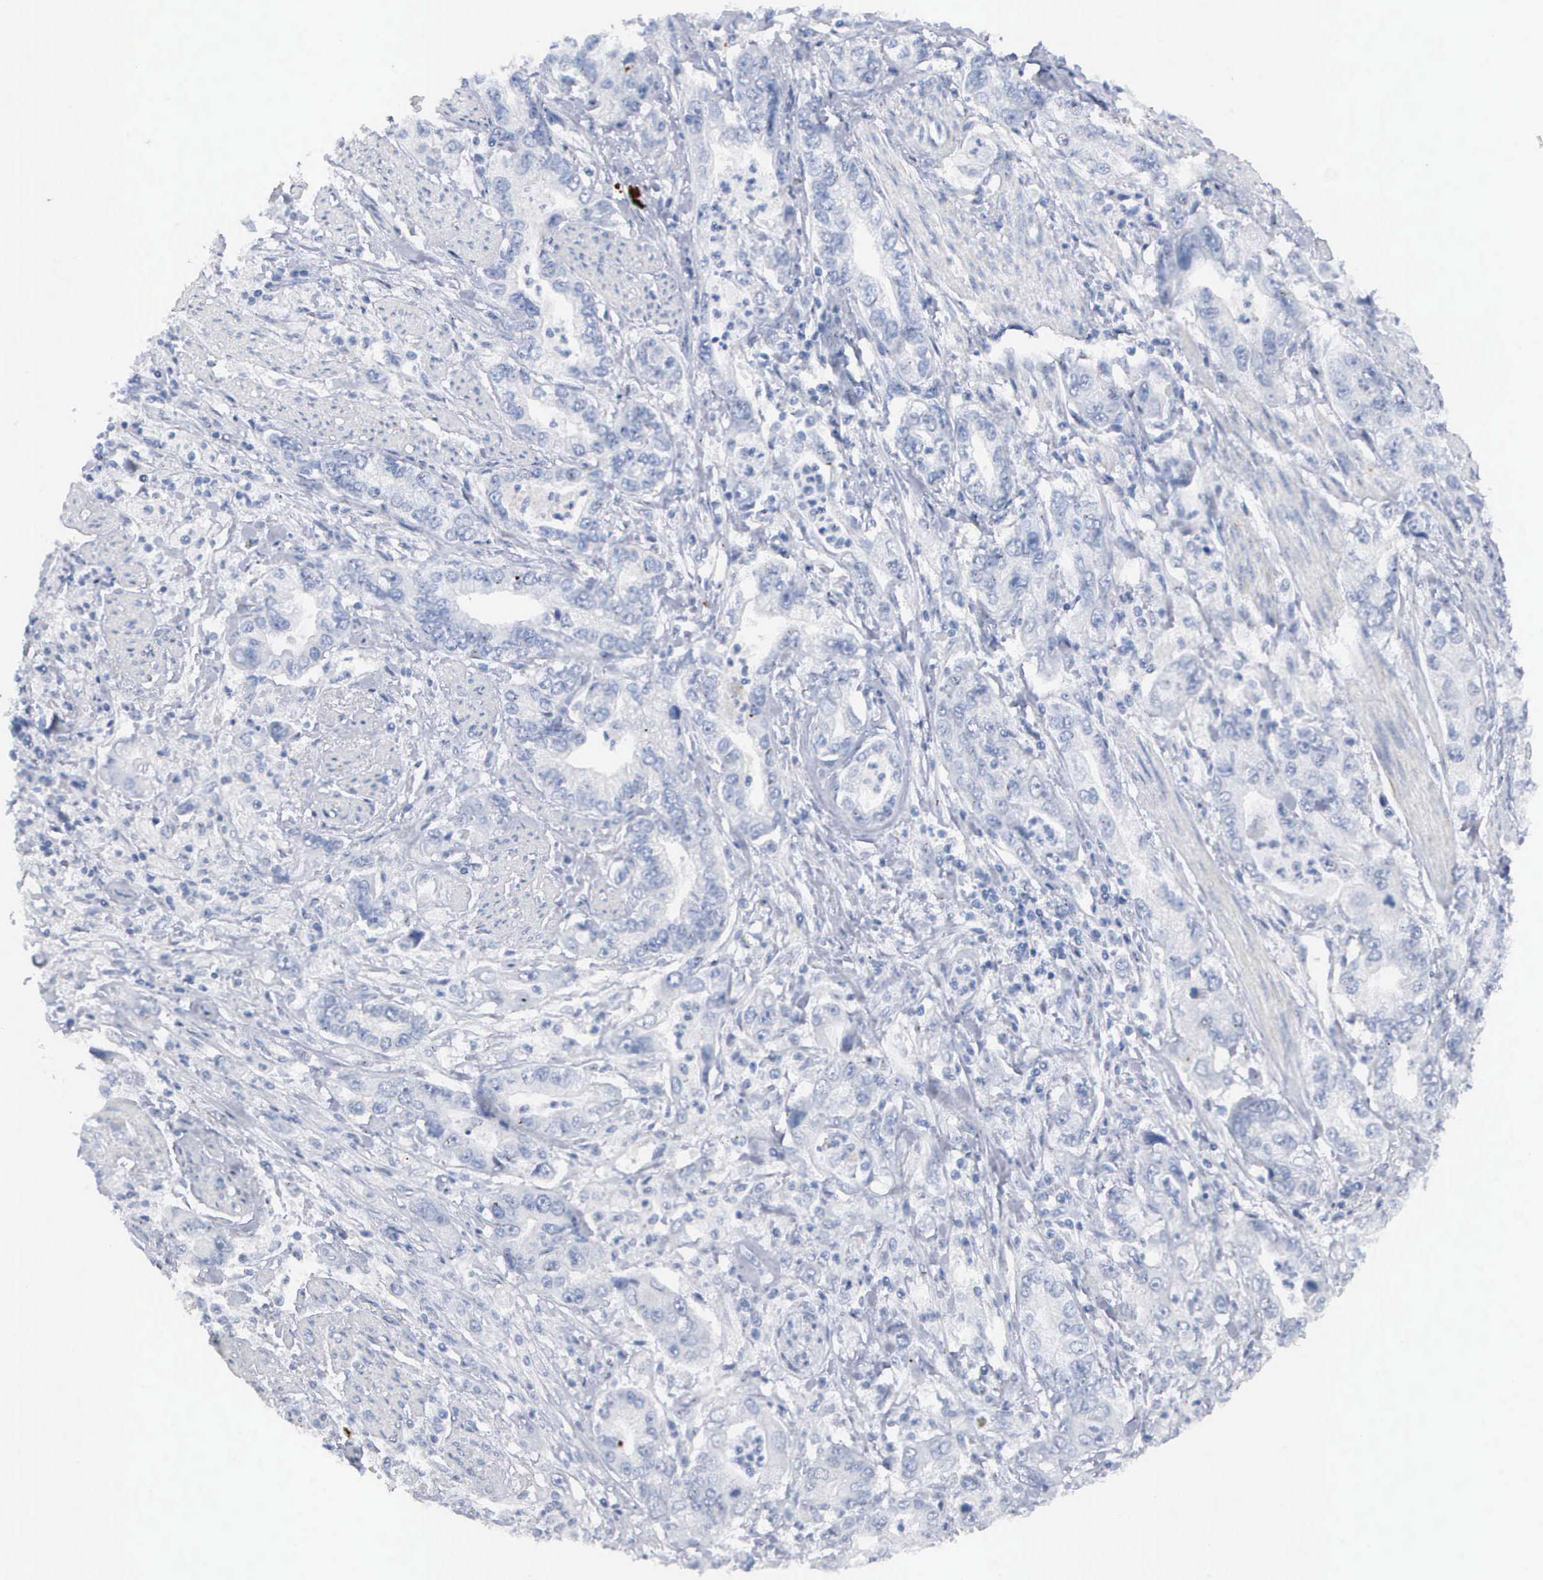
{"staining": {"intensity": "negative", "quantity": "none", "location": "none"}, "tissue": "stomach cancer", "cell_type": "Tumor cells", "image_type": "cancer", "snomed": [{"axis": "morphology", "description": "Adenocarcinoma, NOS"}, {"axis": "topography", "description": "Pancreas"}, {"axis": "topography", "description": "Stomach, upper"}], "caption": "High magnification brightfield microscopy of stomach adenocarcinoma stained with DAB (brown) and counterstained with hematoxylin (blue): tumor cells show no significant expression. (DAB immunohistochemistry (IHC) with hematoxylin counter stain).", "gene": "ASPHD2", "patient": {"sex": "male", "age": 77}}